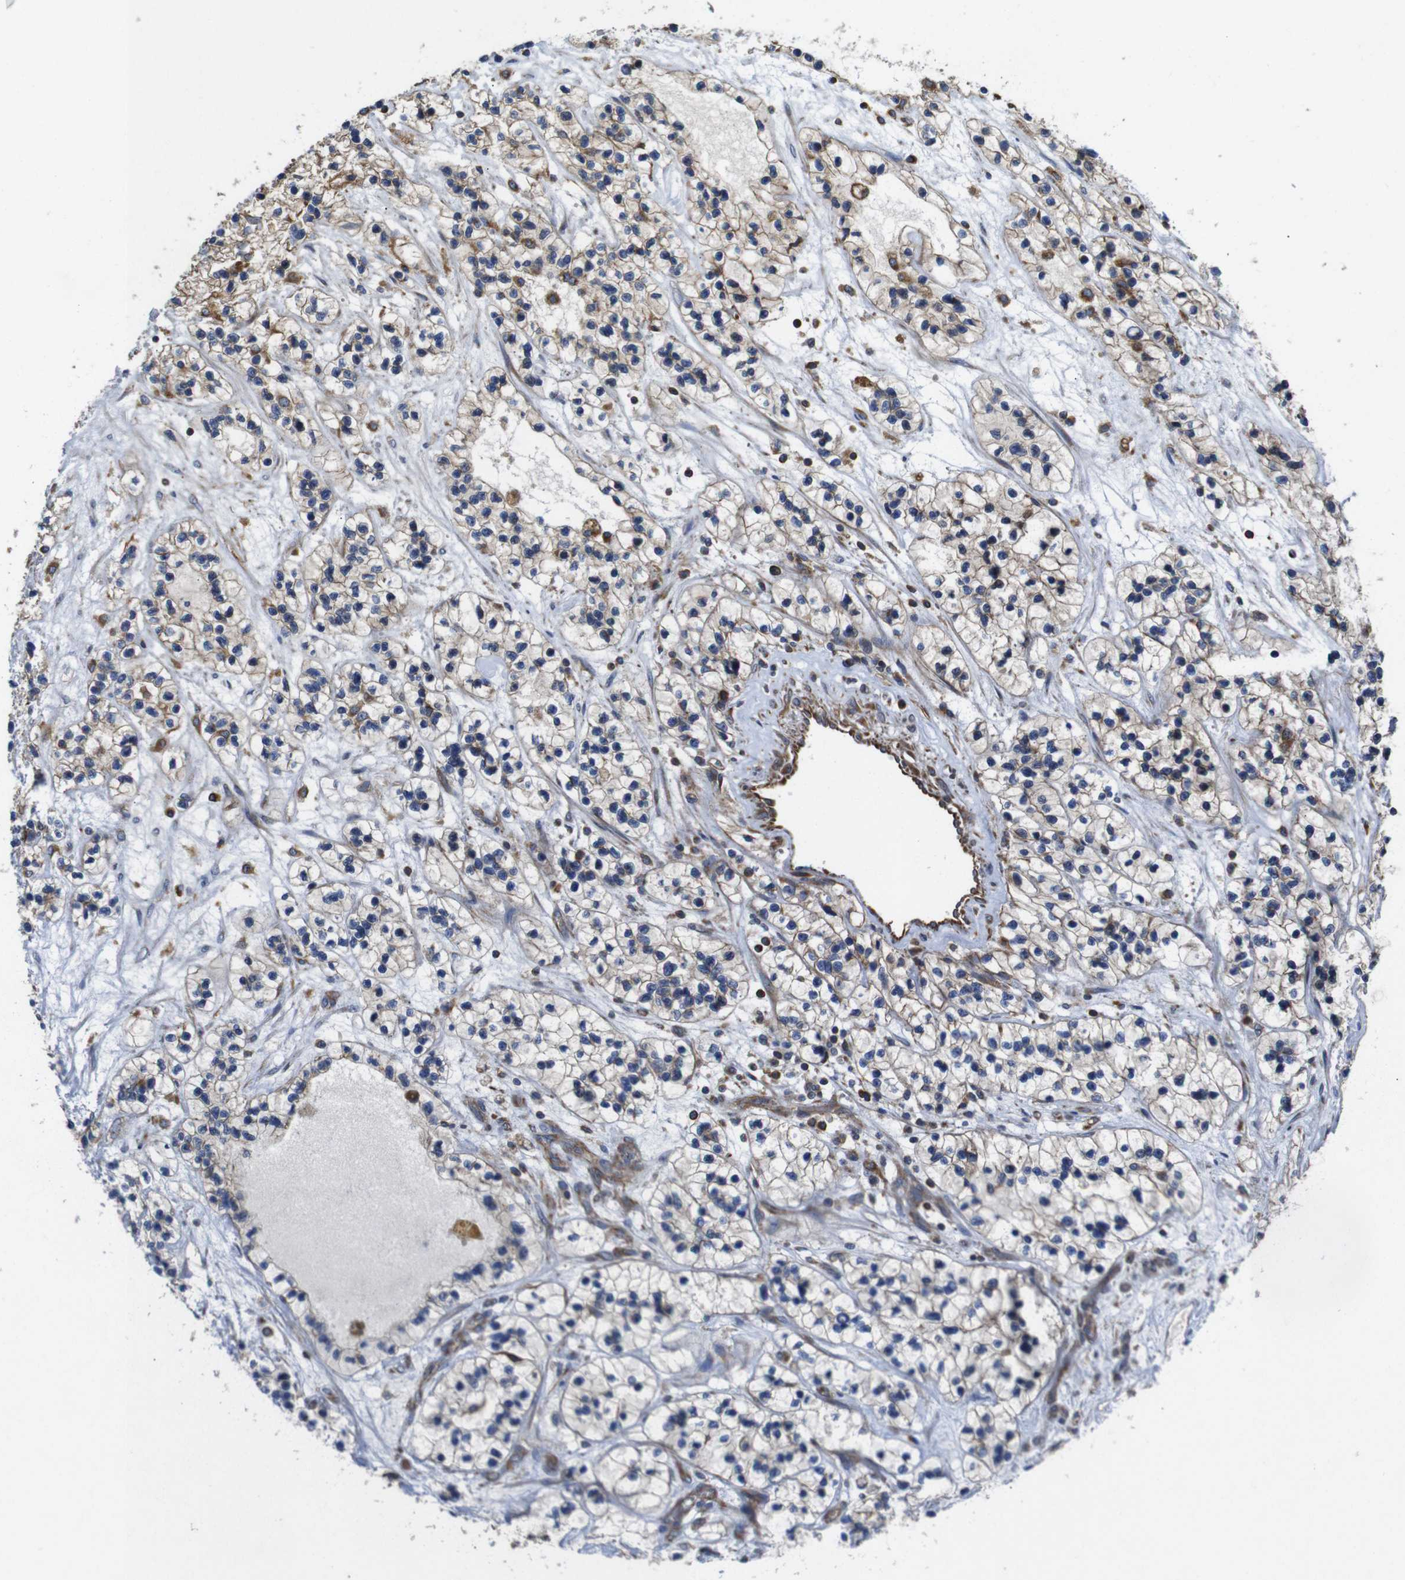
{"staining": {"intensity": "weak", "quantity": "25%-75%", "location": "cytoplasmic/membranous"}, "tissue": "renal cancer", "cell_type": "Tumor cells", "image_type": "cancer", "snomed": [{"axis": "morphology", "description": "Adenocarcinoma, NOS"}, {"axis": "topography", "description": "Kidney"}], "caption": "Renal cancer (adenocarcinoma) was stained to show a protein in brown. There is low levels of weak cytoplasmic/membranous positivity in about 25%-75% of tumor cells. The staining is performed using DAB (3,3'-diaminobenzidine) brown chromogen to label protein expression. The nuclei are counter-stained blue using hematoxylin.", "gene": "POMK", "patient": {"sex": "female", "age": 57}}